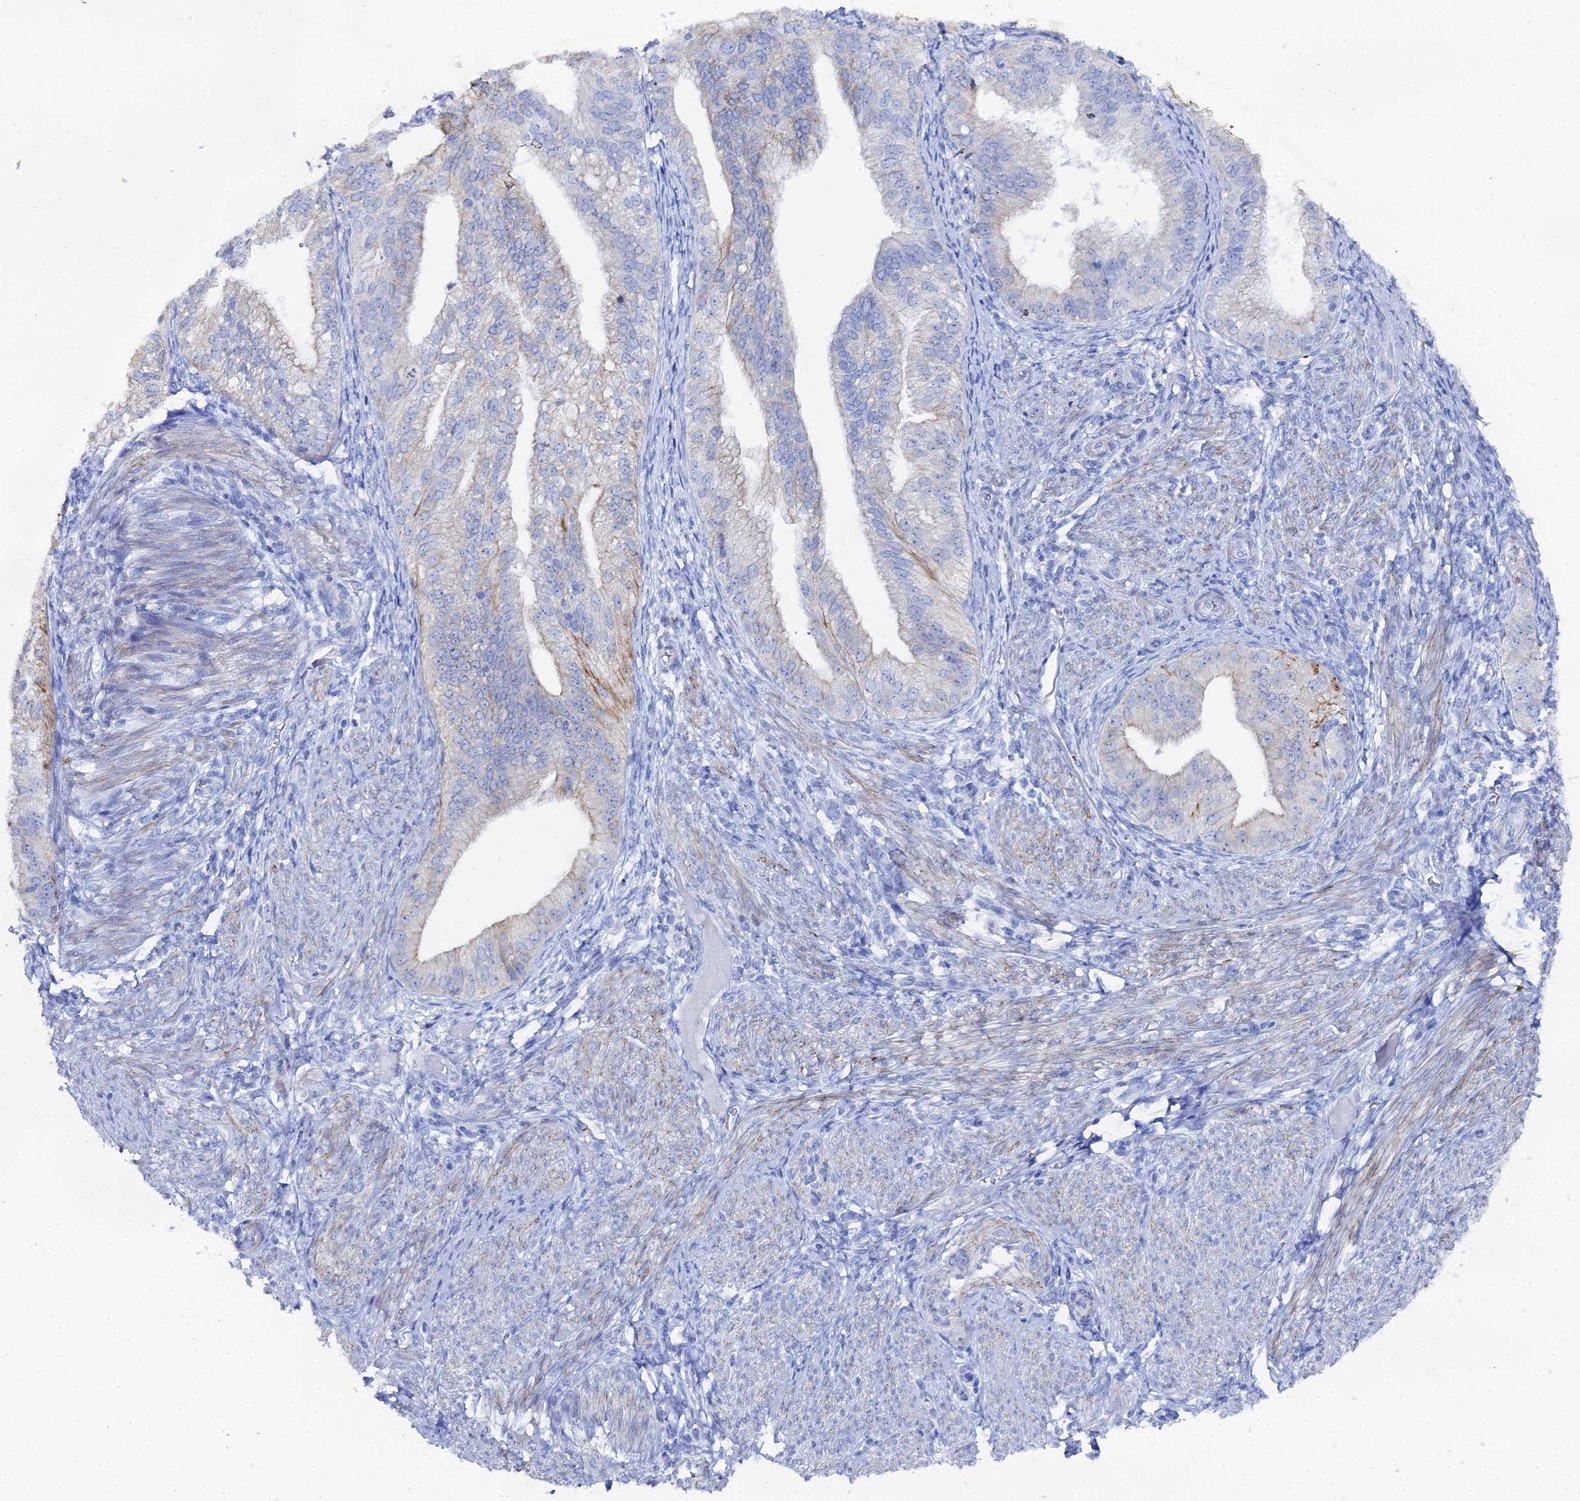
{"staining": {"intensity": "moderate", "quantity": "<25%", "location": "cytoplasmic/membranous"}, "tissue": "endometrial cancer", "cell_type": "Tumor cells", "image_type": "cancer", "snomed": [{"axis": "morphology", "description": "Adenocarcinoma, NOS"}, {"axis": "topography", "description": "Endometrium"}], "caption": "DAB immunohistochemical staining of human endometrial cancer (adenocarcinoma) shows moderate cytoplasmic/membranous protein expression in about <25% of tumor cells.", "gene": "DHX34", "patient": {"sex": "female", "age": 50}}